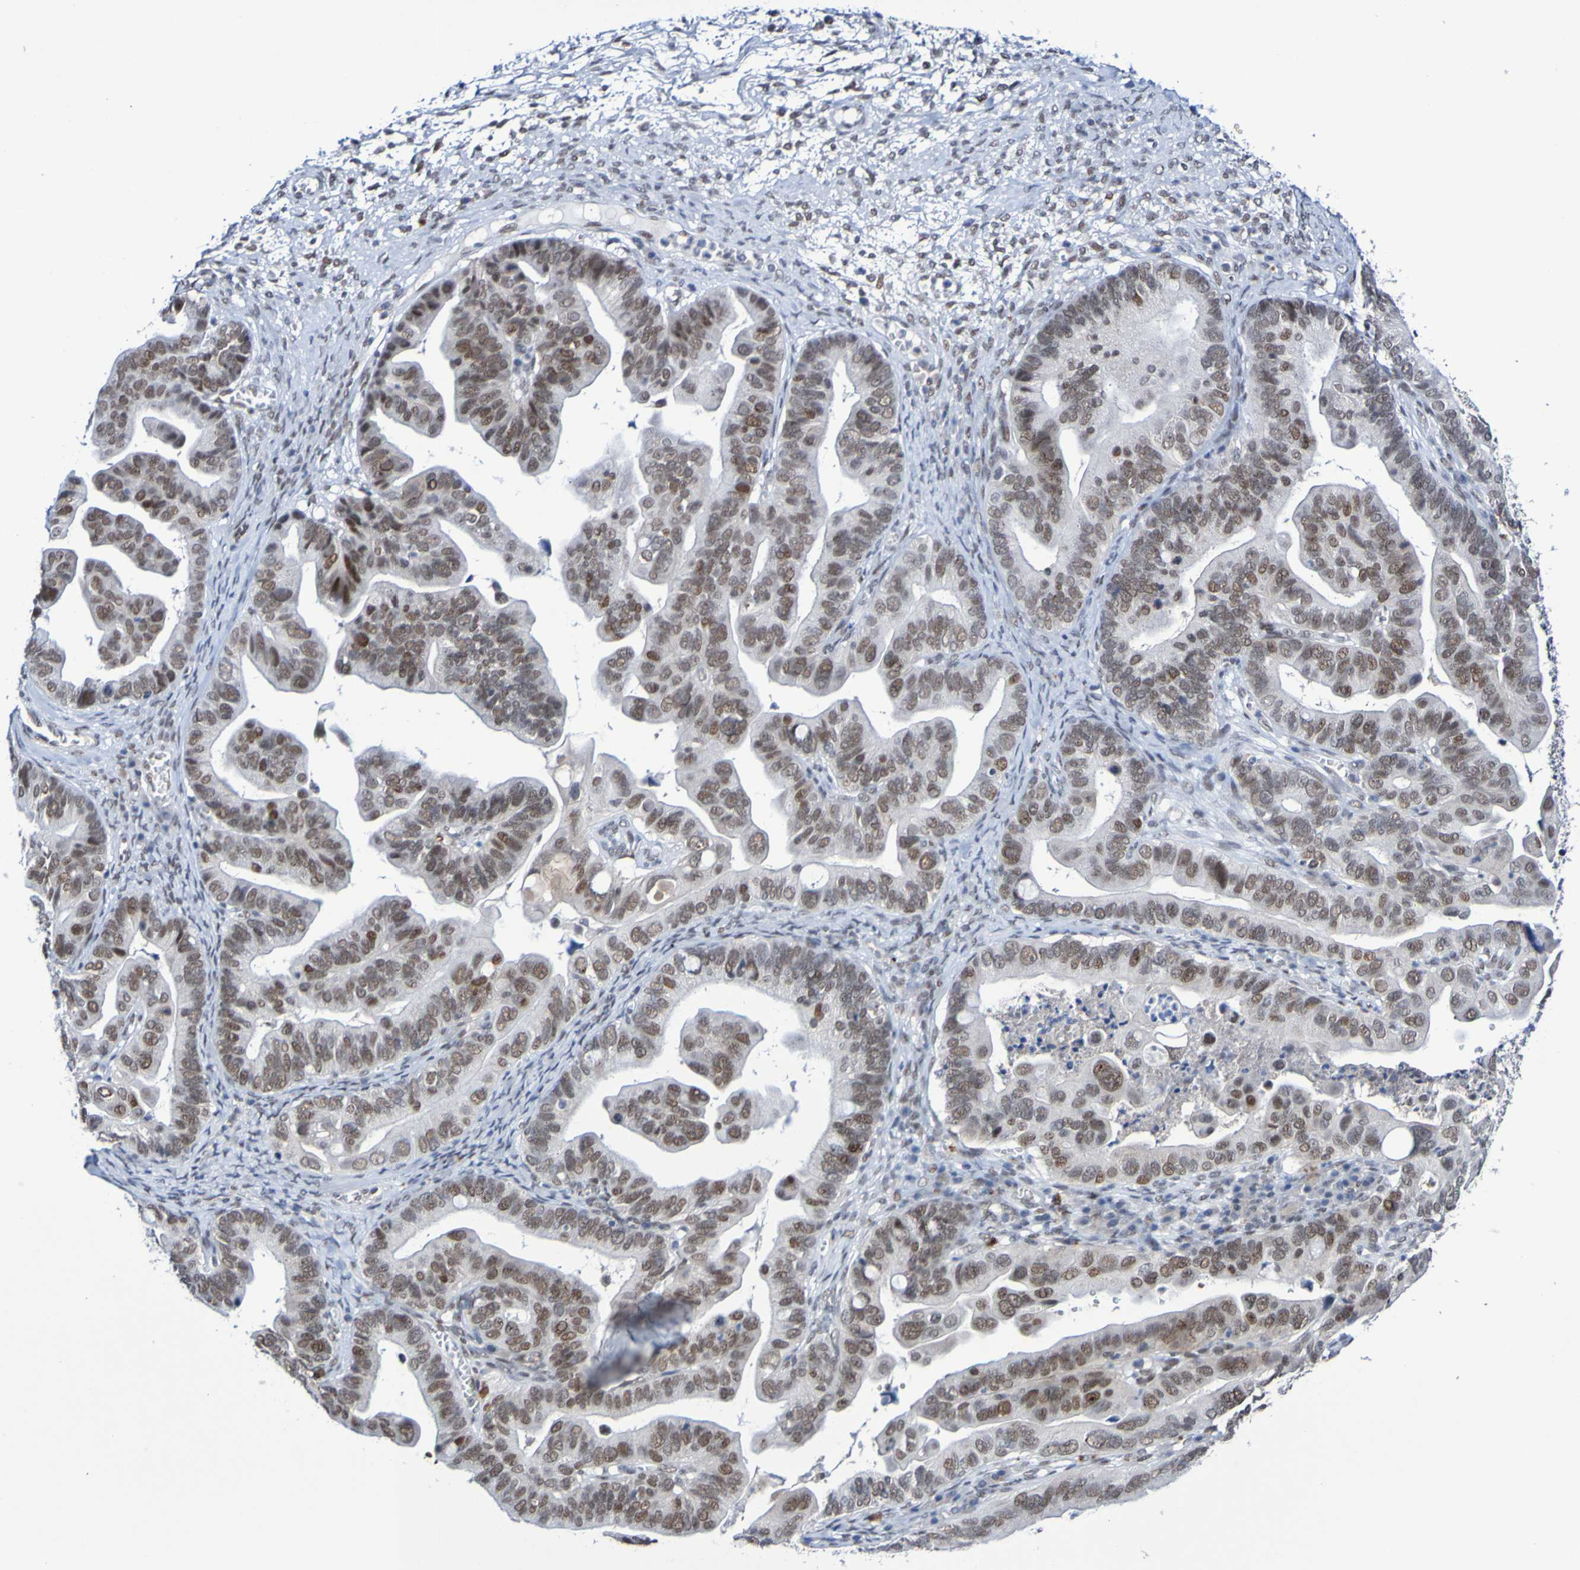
{"staining": {"intensity": "moderate", "quantity": ">75%", "location": "nuclear"}, "tissue": "ovarian cancer", "cell_type": "Tumor cells", "image_type": "cancer", "snomed": [{"axis": "morphology", "description": "Cystadenocarcinoma, serous, NOS"}, {"axis": "topography", "description": "Ovary"}], "caption": "About >75% of tumor cells in human ovarian serous cystadenocarcinoma demonstrate moderate nuclear protein staining as visualized by brown immunohistochemical staining.", "gene": "PCGF1", "patient": {"sex": "female", "age": 56}}